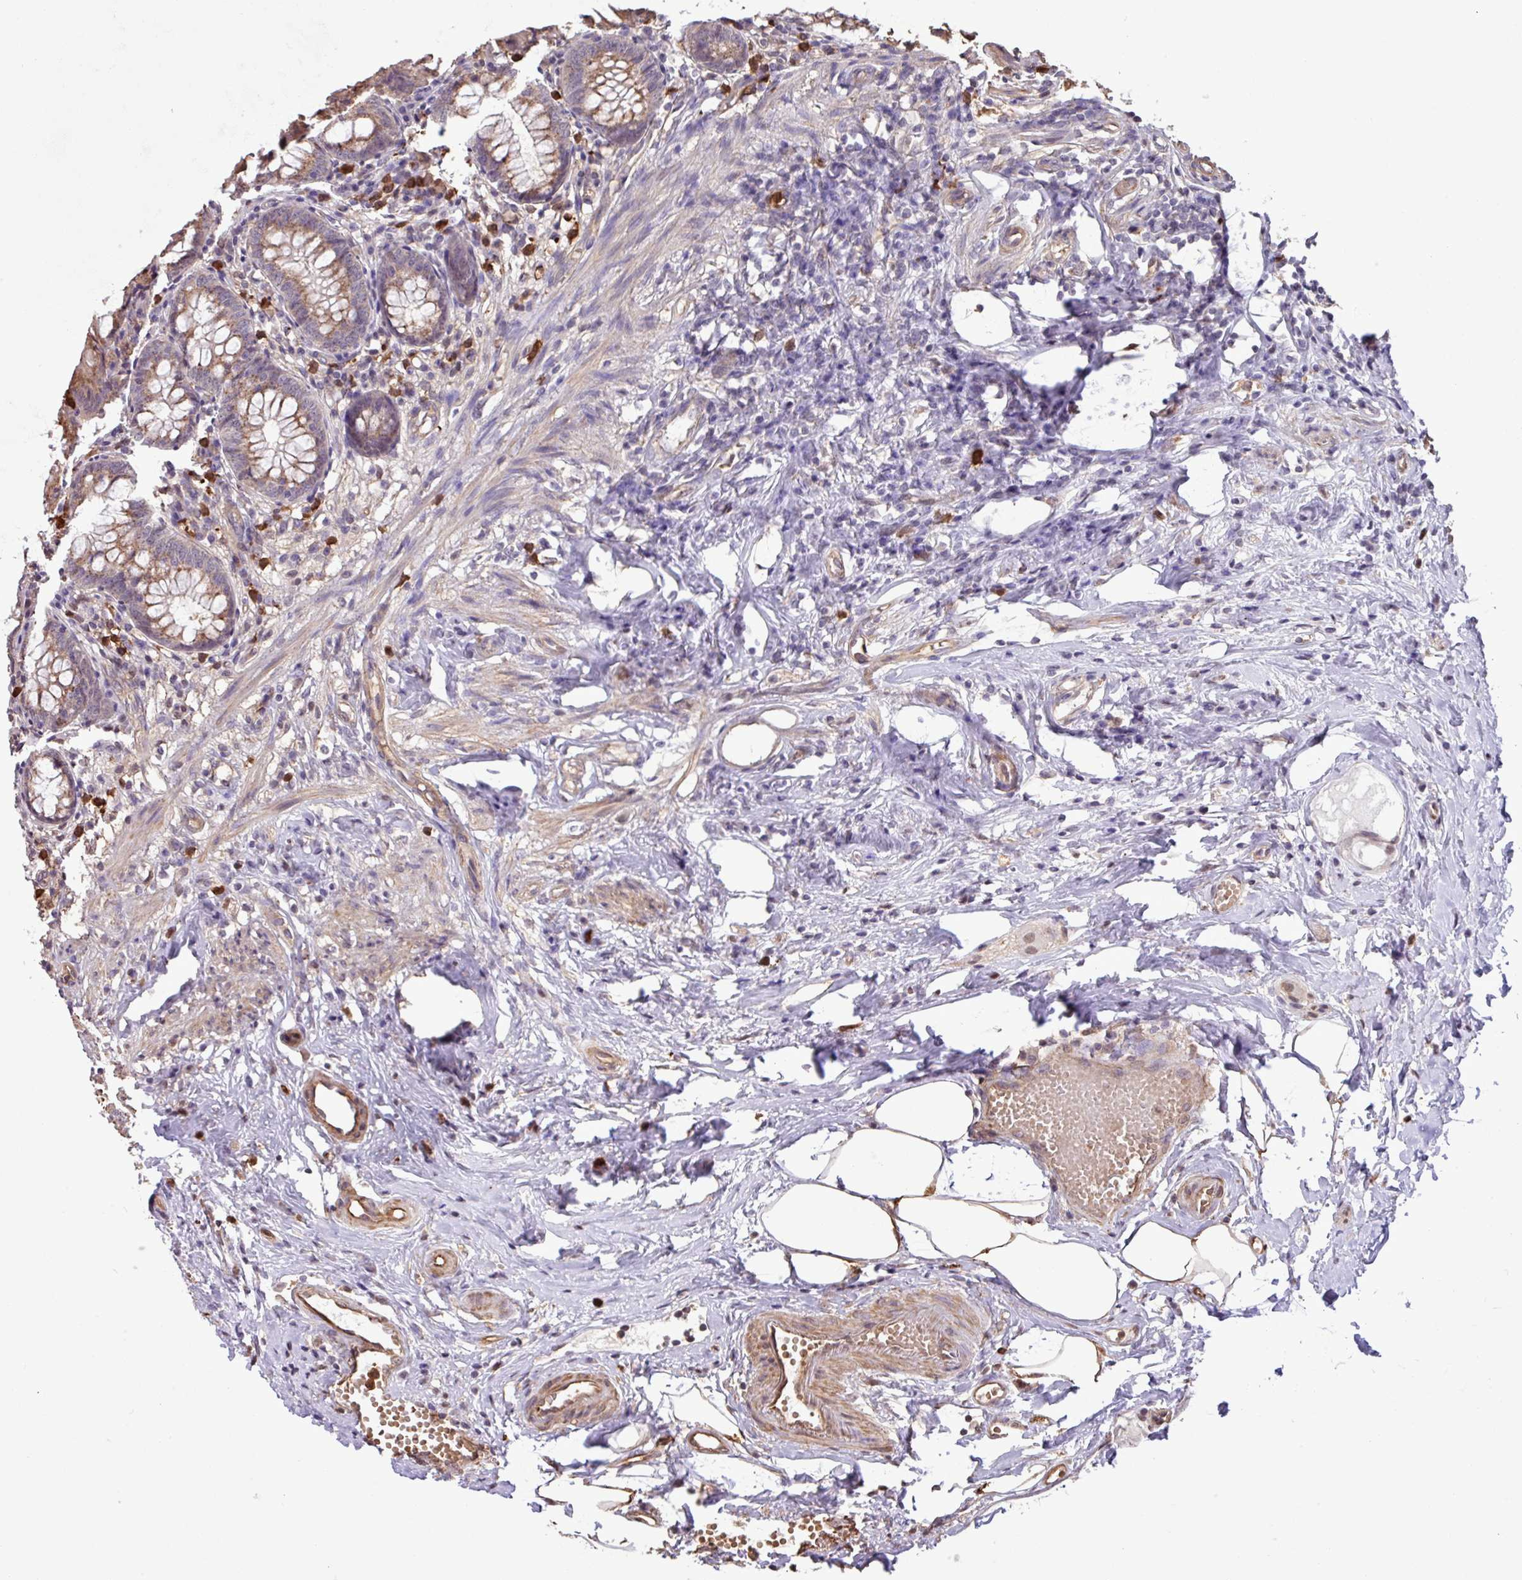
{"staining": {"intensity": "moderate", "quantity": "25%-75%", "location": "cytoplasmic/membranous"}, "tissue": "appendix", "cell_type": "Glandular cells", "image_type": "normal", "snomed": [{"axis": "morphology", "description": "Normal tissue, NOS"}, {"axis": "topography", "description": "Appendix"}], "caption": "A photomicrograph of appendix stained for a protein demonstrates moderate cytoplasmic/membranous brown staining in glandular cells.", "gene": "CHST11", "patient": {"sex": "female", "age": 54}}